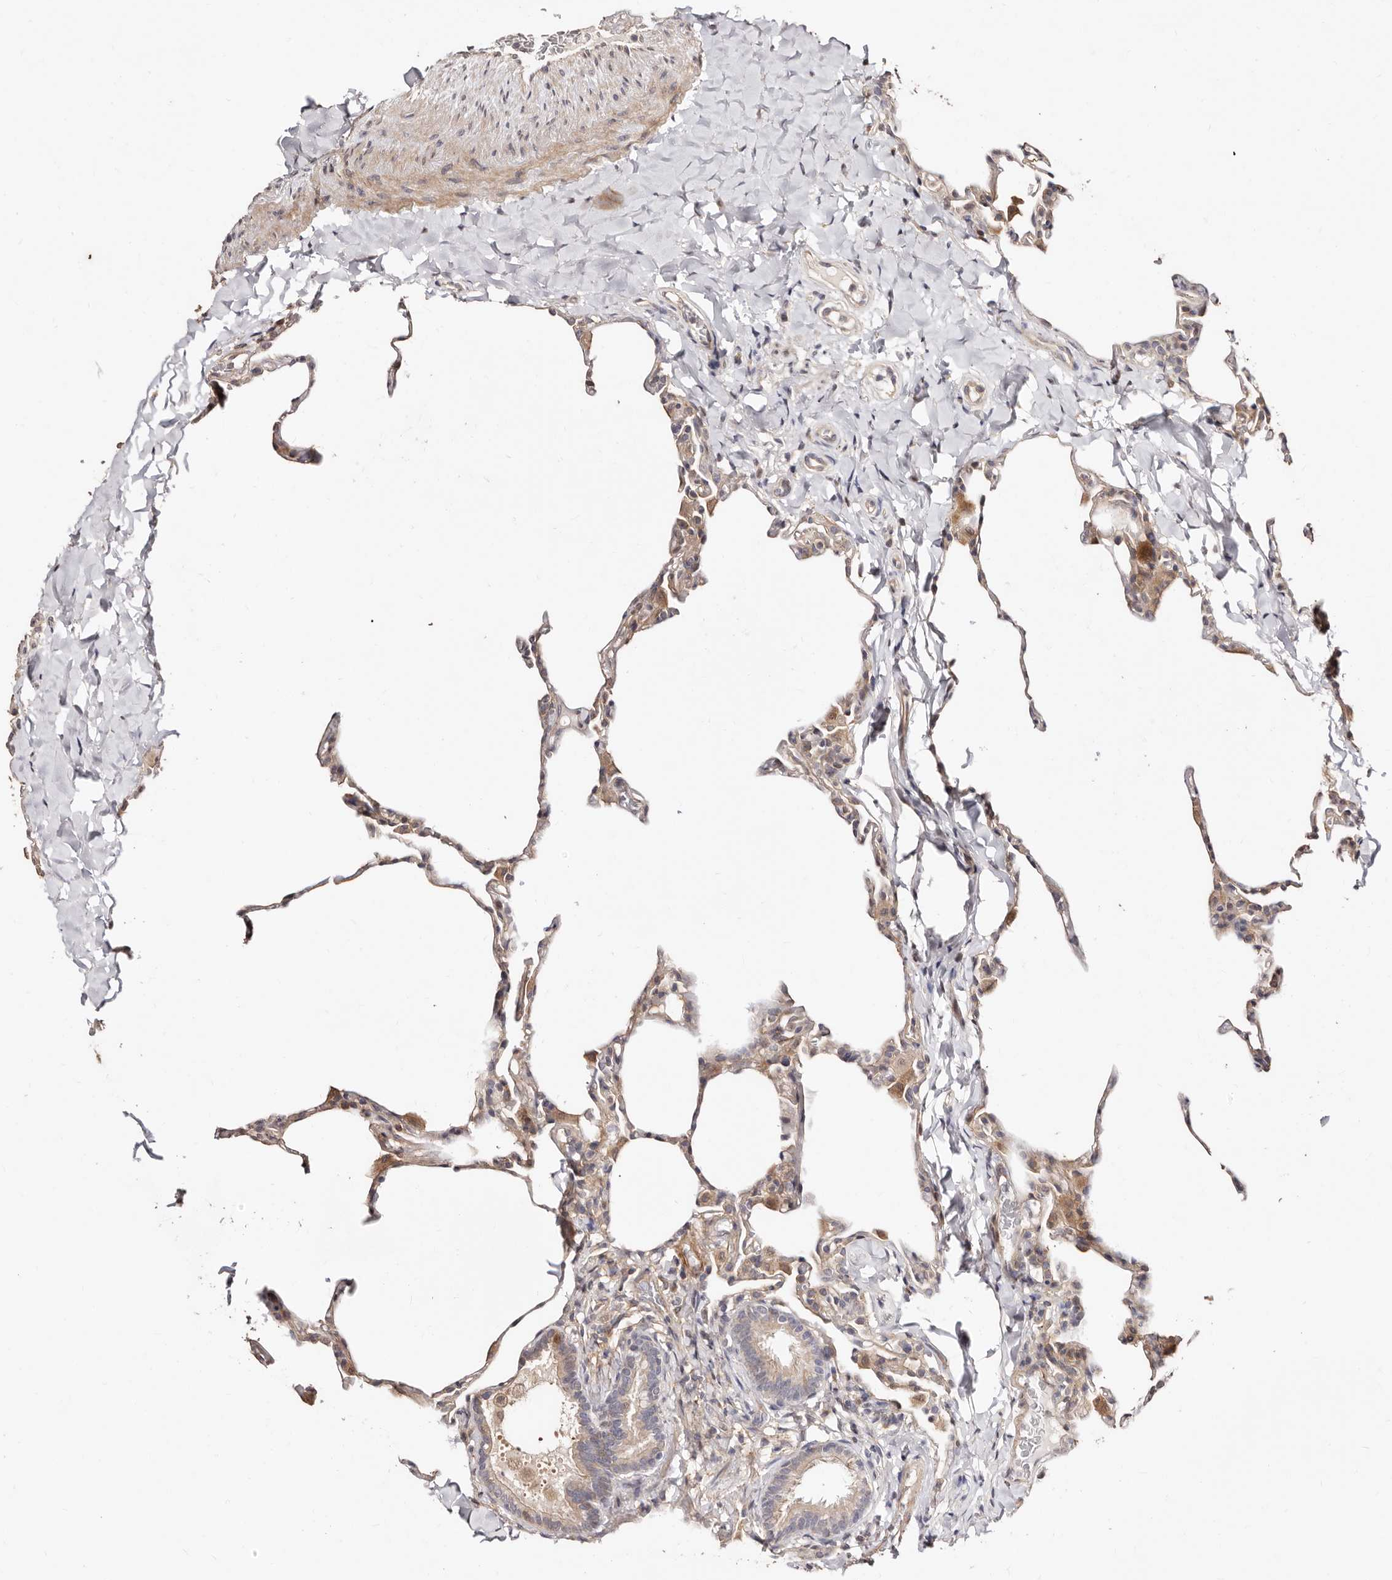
{"staining": {"intensity": "moderate", "quantity": "<25%", "location": "cytoplasmic/membranous"}, "tissue": "lung", "cell_type": "Alveolar cells", "image_type": "normal", "snomed": [{"axis": "morphology", "description": "Normal tissue, NOS"}, {"axis": "topography", "description": "Lung"}], "caption": "High-power microscopy captured an immunohistochemistry (IHC) photomicrograph of benign lung, revealing moderate cytoplasmic/membranous staining in approximately <25% of alveolar cells. (DAB (3,3'-diaminobenzidine) = brown stain, brightfield microscopy at high magnification).", "gene": "APOL6", "patient": {"sex": "male", "age": 20}}